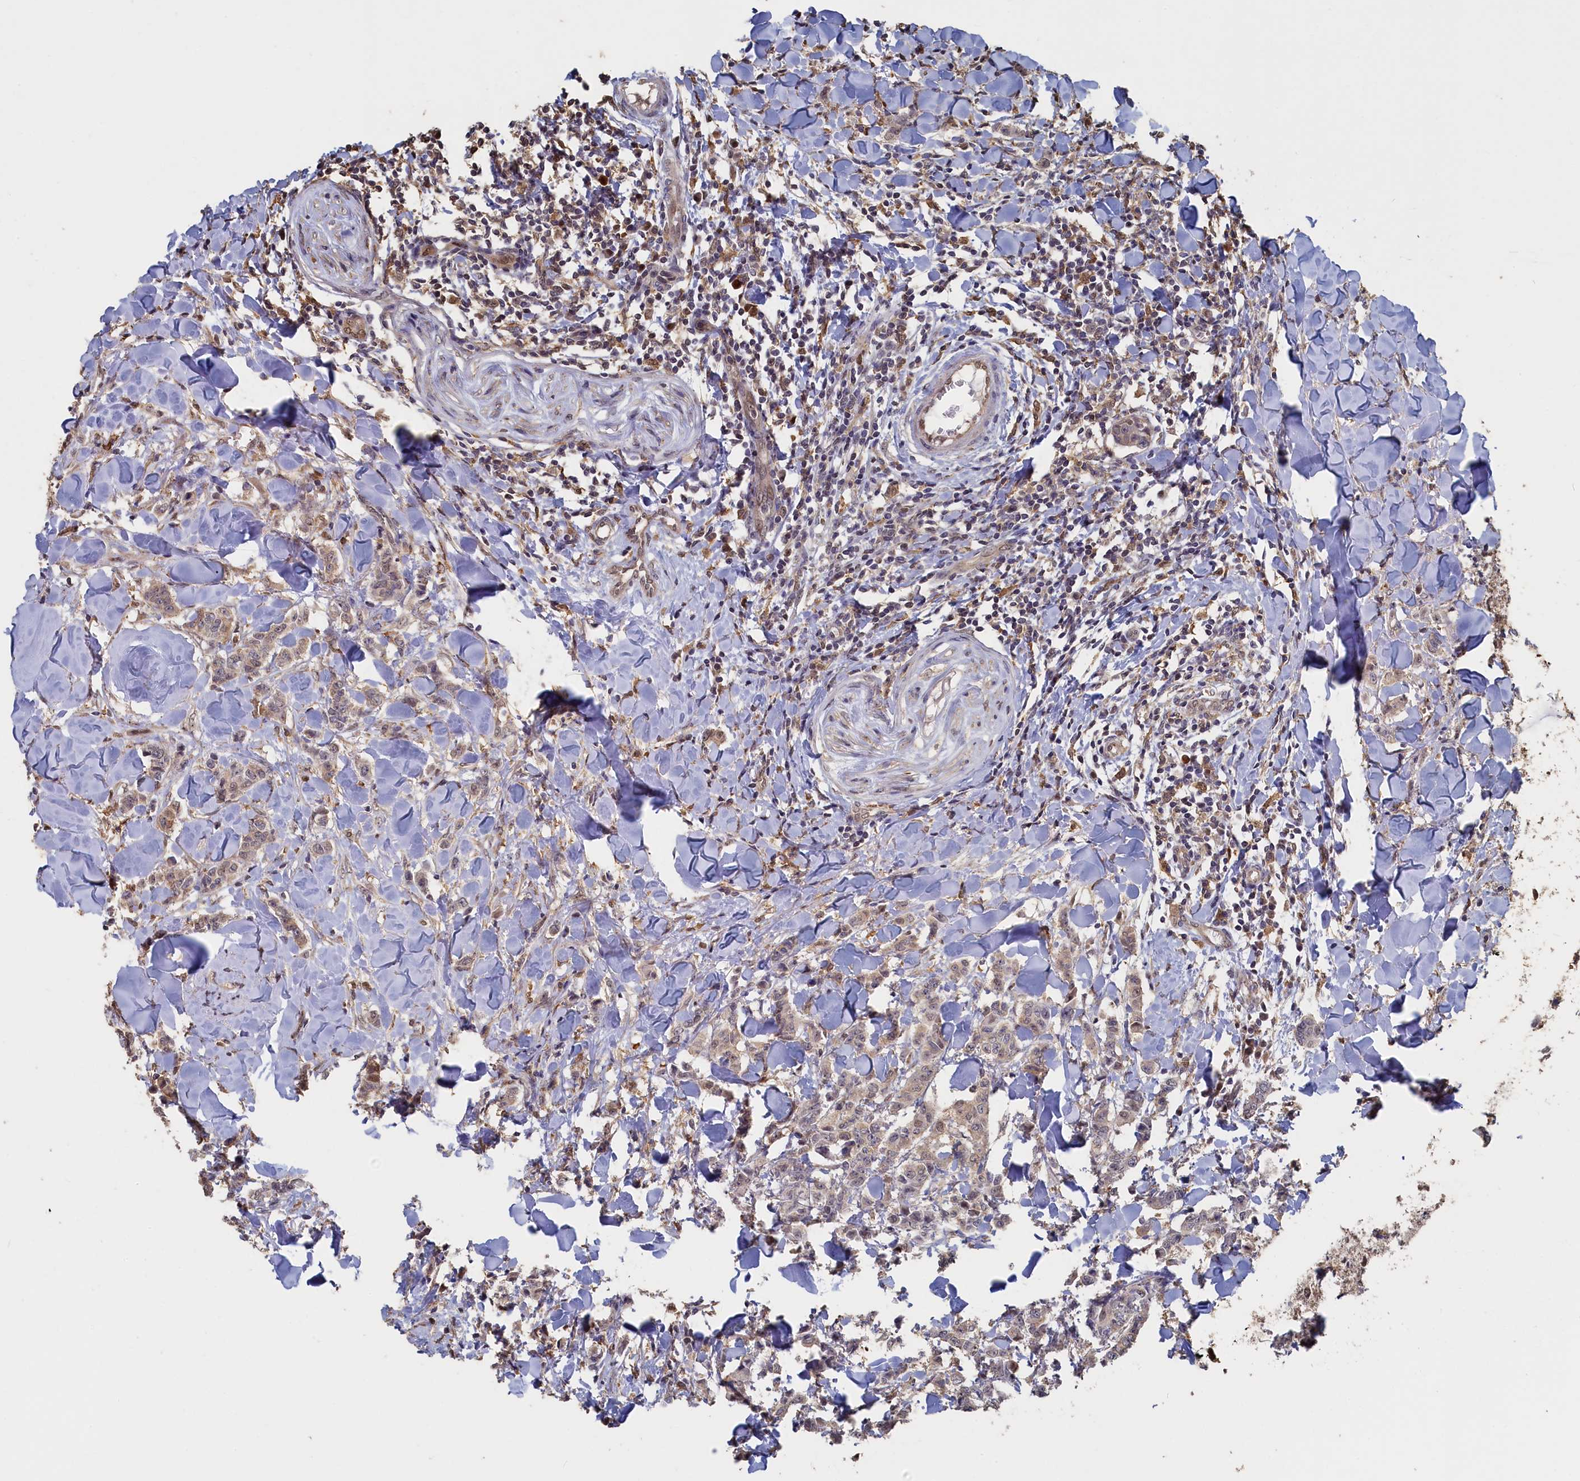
{"staining": {"intensity": "weak", "quantity": ">75%", "location": "cytoplasmic/membranous,nuclear"}, "tissue": "breast cancer", "cell_type": "Tumor cells", "image_type": "cancer", "snomed": [{"axis": "morphology", "description": "Duct carcinoma"}, {"axis": "topography", "description": "Breast"}], "caption": "The histopathology image demonstrates staining of invasive ductal carcinoma (breast), revealing weak cytoplasmic/membranous and nuclear protein staining (brown color) within tumor cells. The staining was performed using DAB, with brown indicating positive protein expression. Nuclei are stained blue with hematoxylin.", "gene": "UCHL3", "patient": {"sex": "female", "age": 40}}